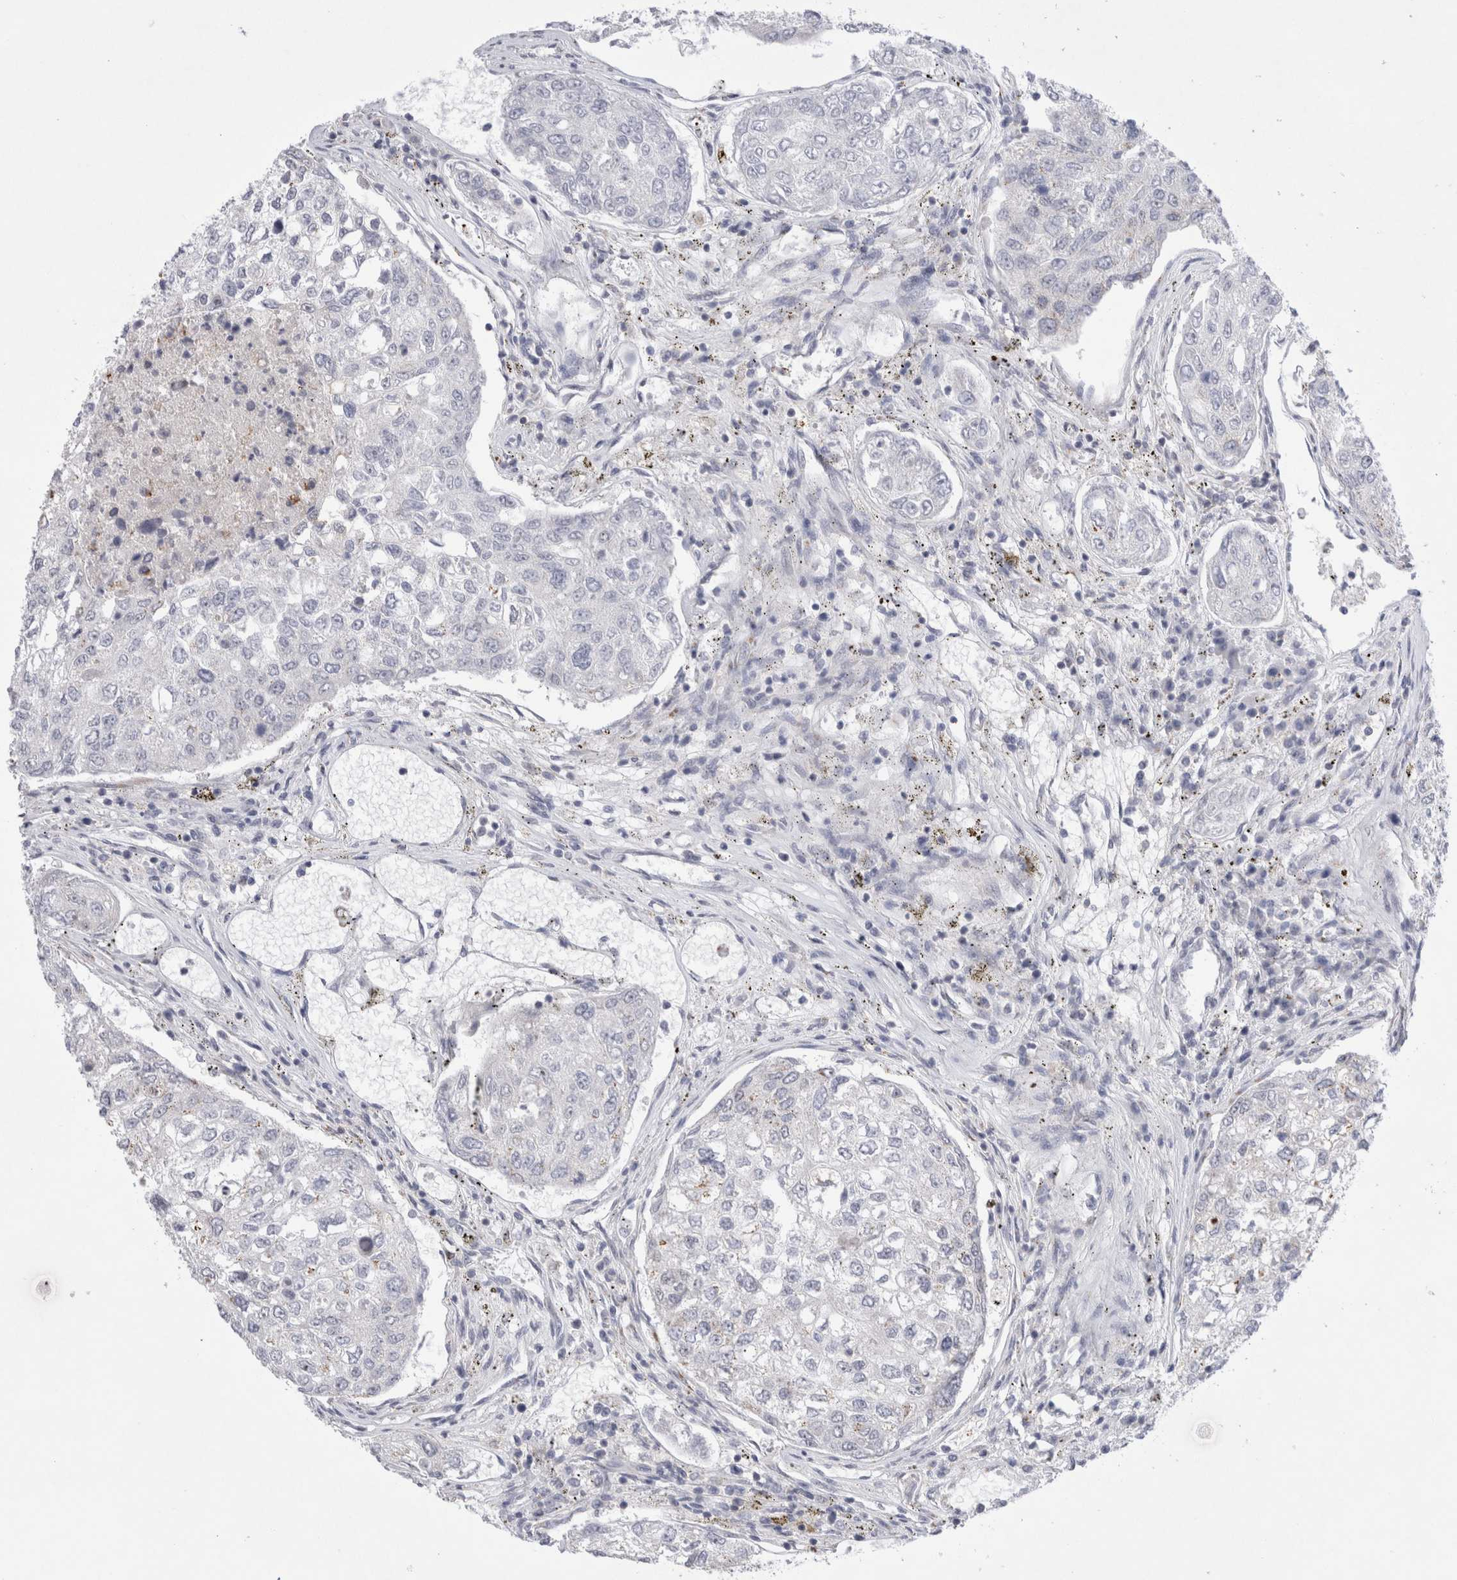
{"staining": {"intensity": "negative", "quantity": "none", "location": "none"}, "tissue": "urothelial cancer", "cell_type": "Tumor cells", "image_type": "cancer", "snomed": [{"axis": "morphology", "description": "Urothelial carcinoma, High grade"}, {"axis": "topography", "description": "Lymph node"}, {"axis": "topography", "description": "Urinary bladder"}], "caption": "Urothelial carcinoma (high-grade) stained for a protein using immunohistochemistry (IHC) reveals no expression tumor cells.", "gene": "CERS5", "patient": {"sex": "male", "age": 51}}